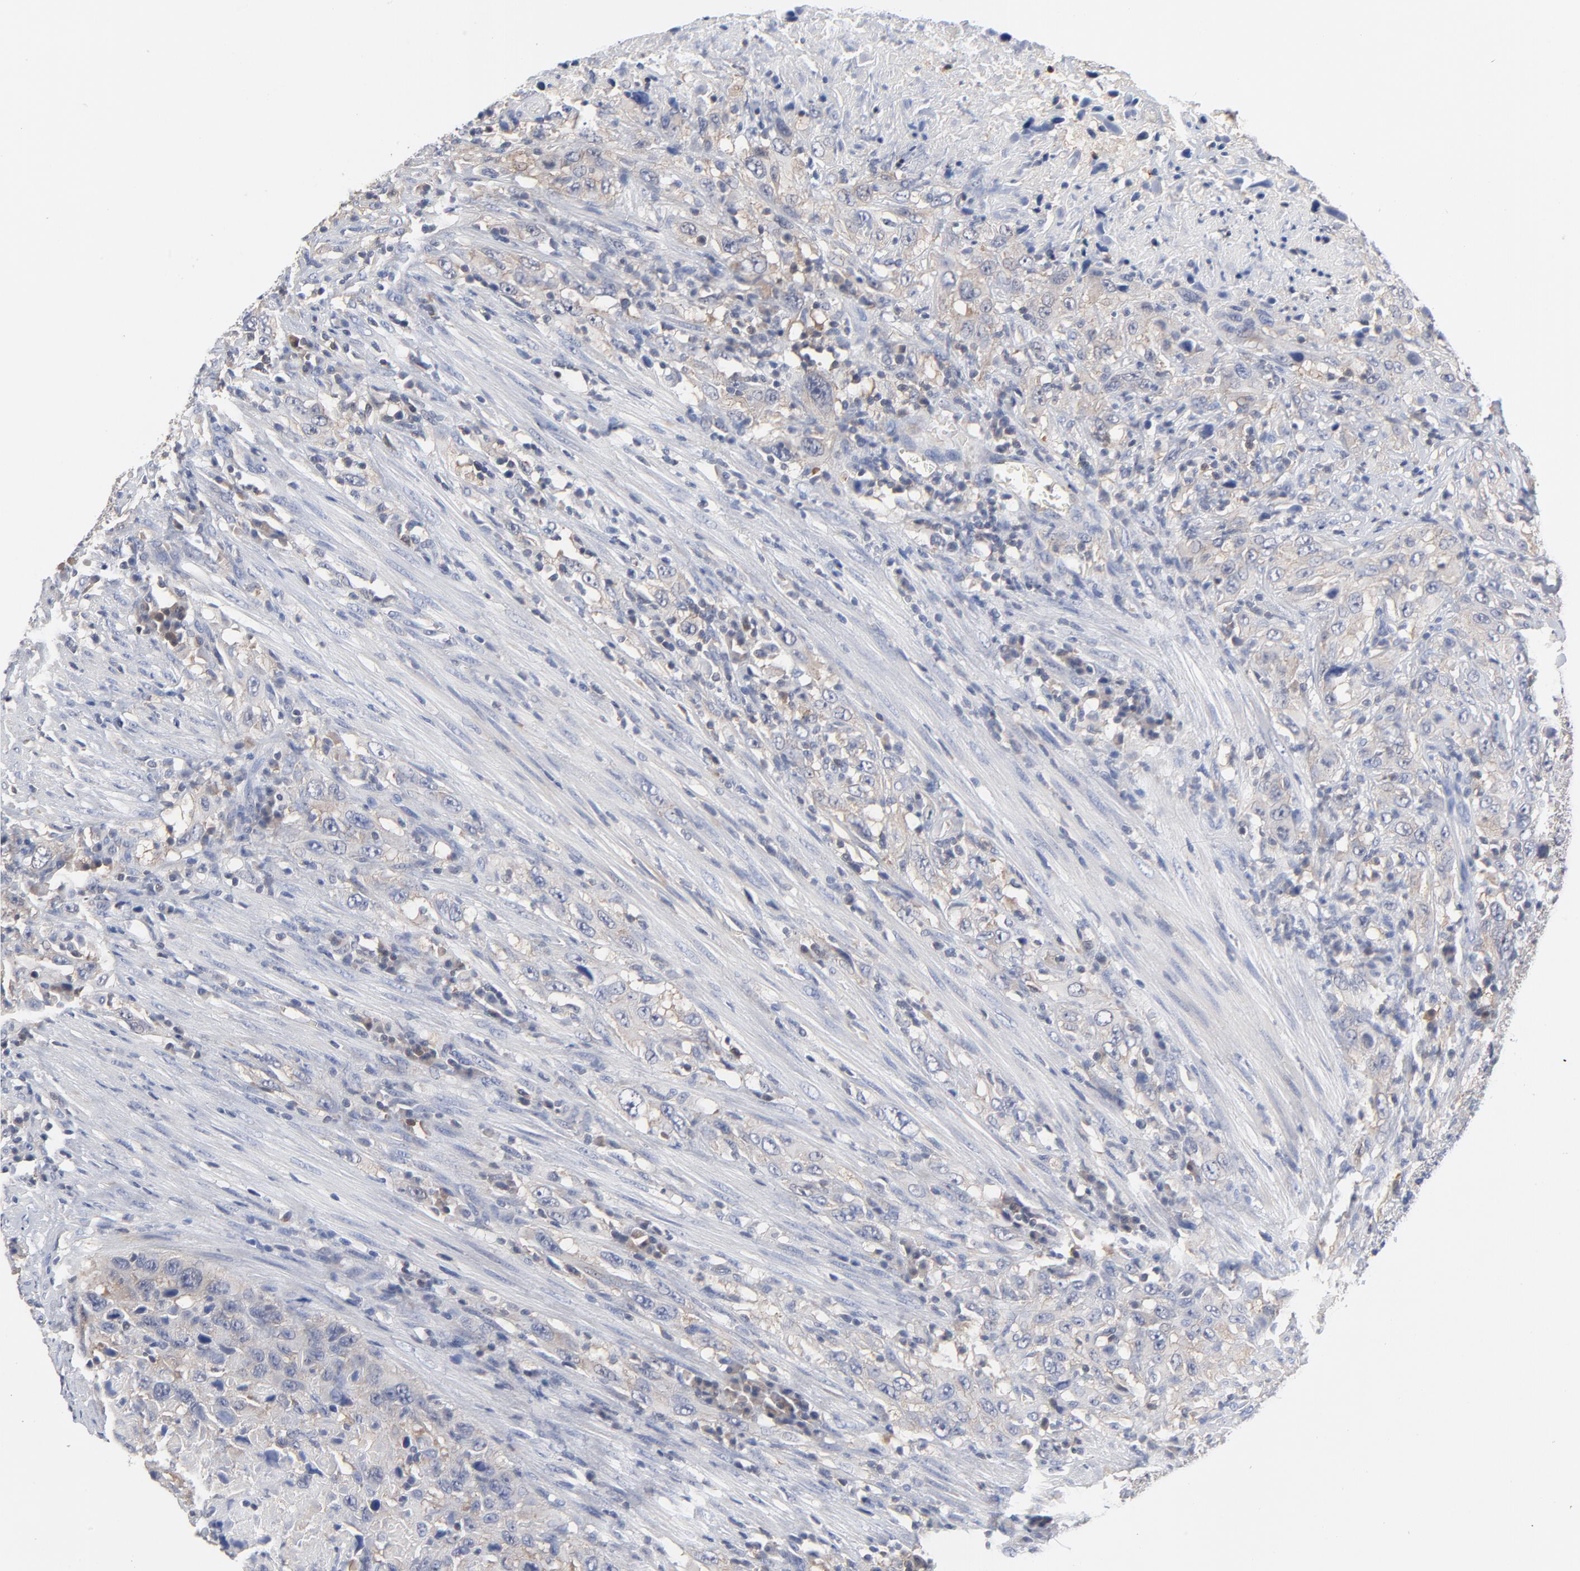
{"staining": {"intensity": "weak", "quantity": "25%-75%", "location": "cytoplasmic/membranous"}, "tissue": "urothelial cancer", "cell_type": "Tumor cells", "image_type": "cancer", "snomed": [{"axis": "morphology", "description": "Urothelial carcinoma, High grade"}, {"axis": "topography", "description": "Urinary bladder"}], "caption": "Urothelial carcinoma (high-grade) stained with DAB immunohistochemistry reveals low levels of weak cytoplasmic/membranous expression in approximately 25%-75% of tumor cells.", "gene": "CAB39L", "patient": {"sex": "male", "age": 61}}